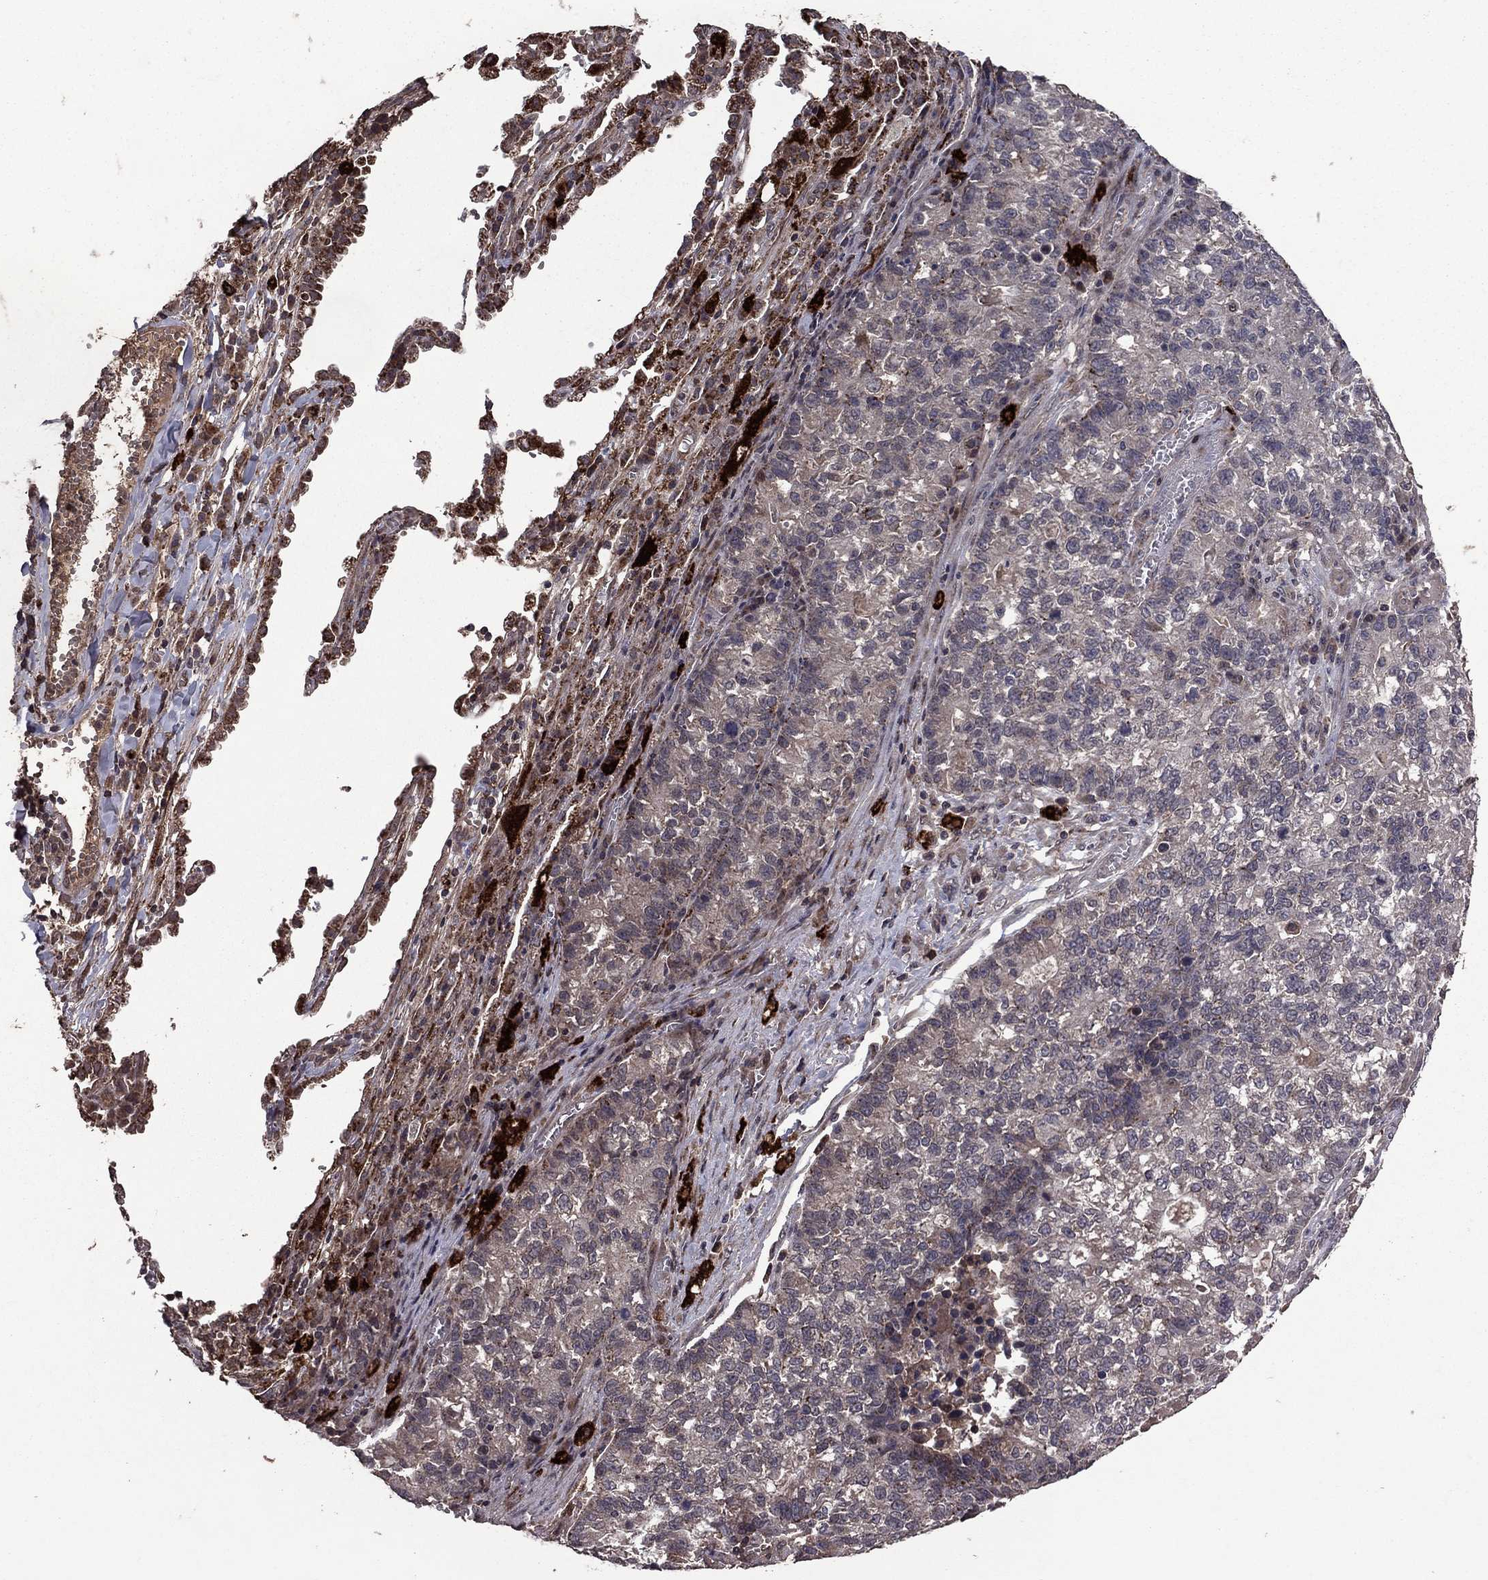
{"staining": {"intensity": "negative", "quantity": "none", "location": "none"}, "tissue": "lung cancer", "cell_type": "Tumor cells", "image_type": "cancer", "snomed": [{"axis": "morphology", "description": "Adenocarcinoma, NOS"}, {"axis": "topography", "description": "Lung"}], "caption": "Adenocarcinoma (lung) was stained to show a protein in brown. There is no significant positivity in tumor cells. The staining is performed using DAB brown chromogen with nuclei counter-stained in using hematoxylin.", "gene": "DHRS1", "patient": {"sex": "male", "age": 57}}